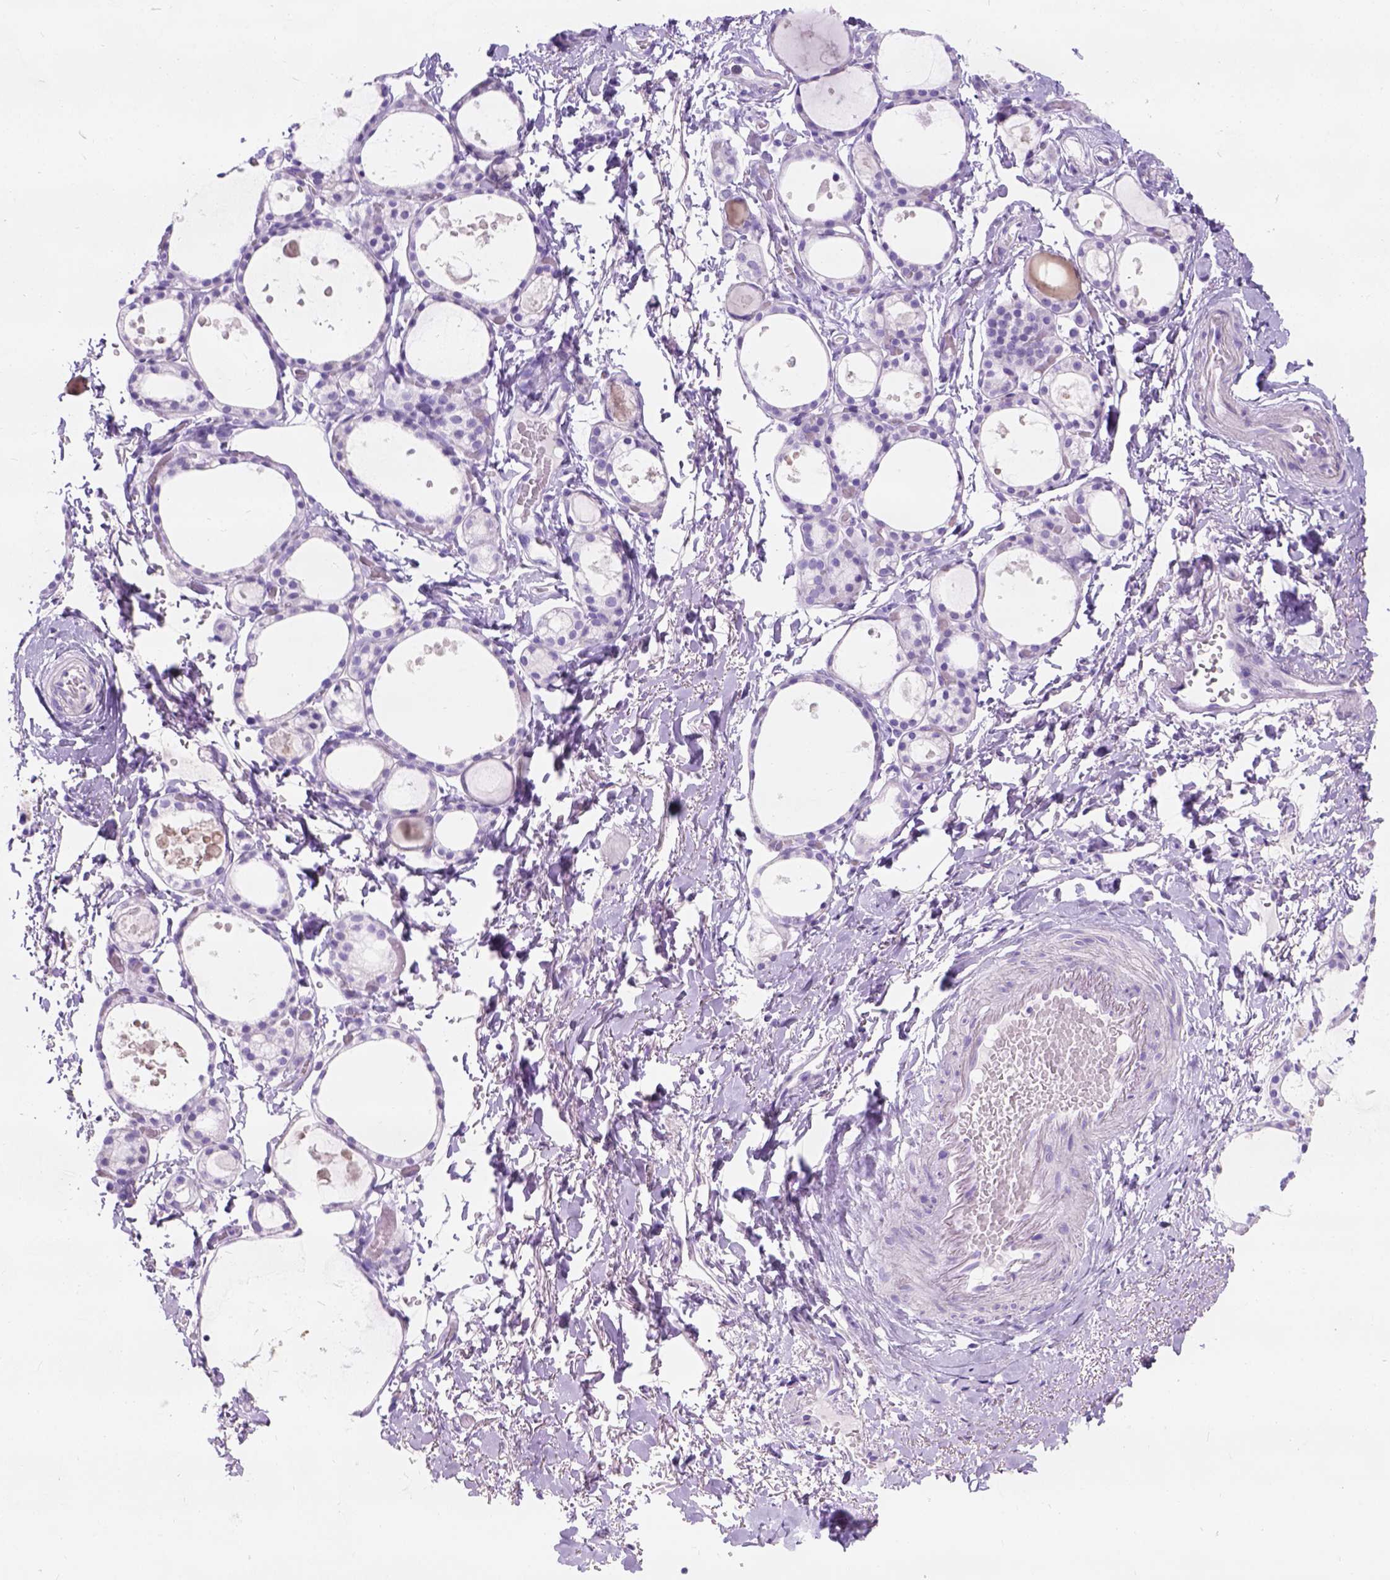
{"staining": {"intensity": "negative", "quantity": "none", "location": "none"}, "tissue": "thyroid gland", "cell_type": "Glandular cells", "image_type": "normal", "snomed": [{"axis": "morphology", "description": "Normal tissue, NOS"}, {"axis": "topography", "description": "Thyroid gland"}], "caption": "IHC photomicrograph of normal thyroid gland stained for a protein (brown), which exhibits no positivity in glandular cells. (Stains: DAB (3,3'-diaminobenzidine) immunohistochemistry (IHC) with hematoxylin counter stain, Microscopy: brightfield microscopy at high magnification).", "gene": "C7orf57", "patient": {"sex": "male", "age": 68}}